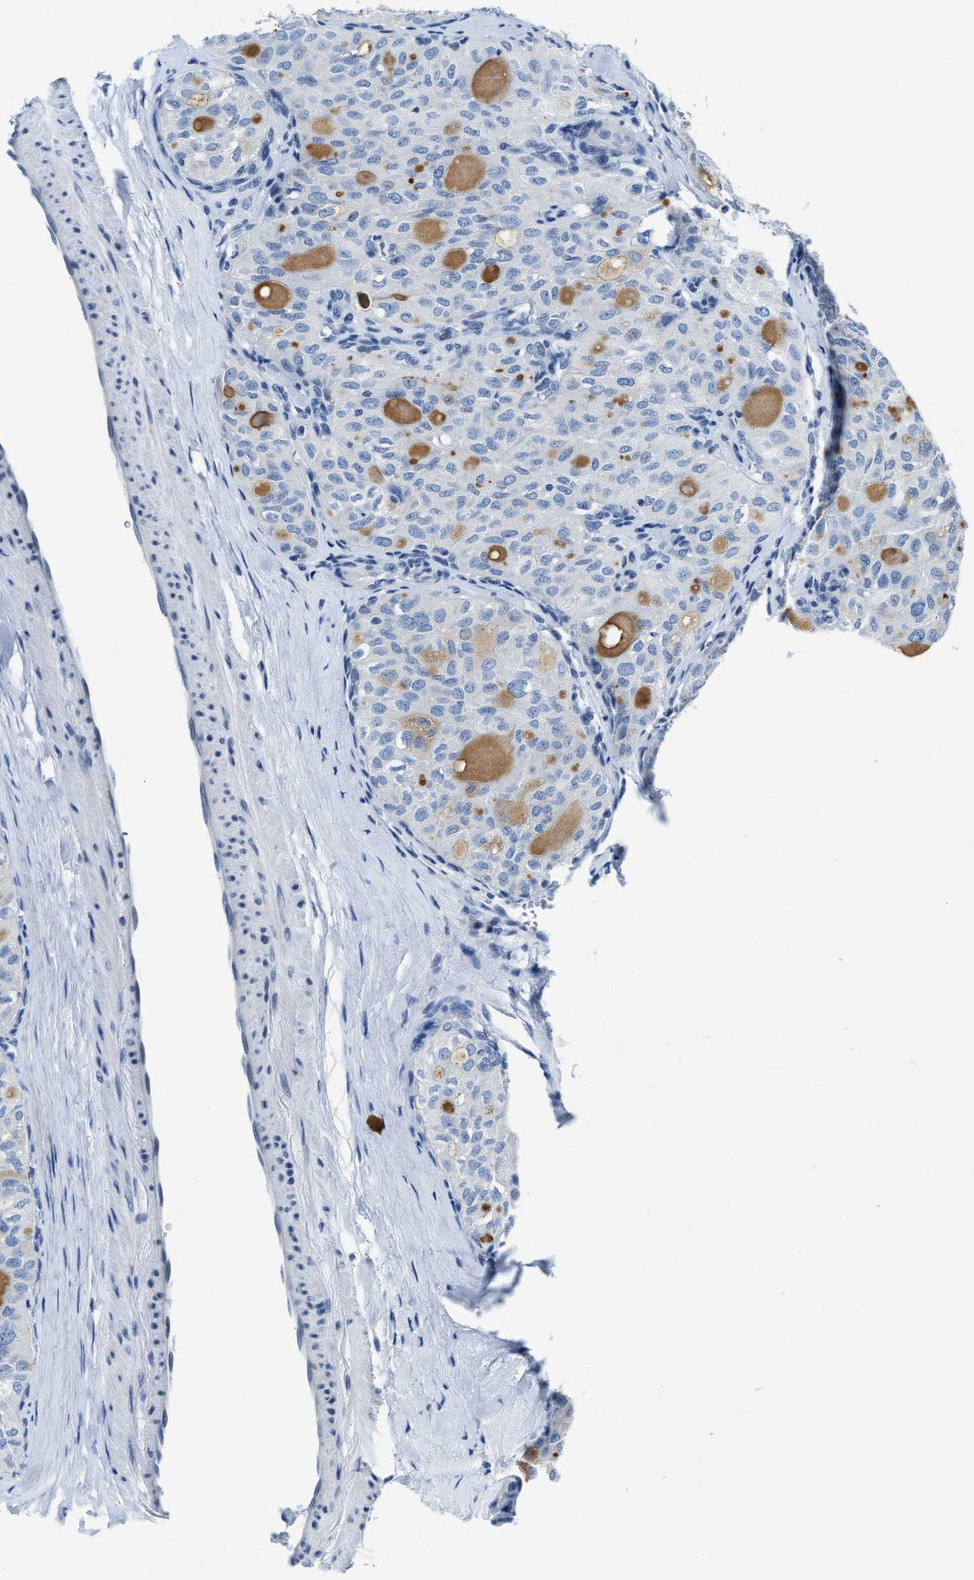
{"staining": {"intensity": "weak", "quantity": "<25%", "location": "nuclear"}, "tissue": "thyroid cancer", "cell_type": "Tumor cells", "image_type": "cancer", "snomed": [{"axis": "morphology", "description": "Follicular adenoma carcinoma, NOS"}, {"axis": "topography", "description": "Thyroid gland"}], "caption": "Immunohistochemistry (IHC) image of neoplastic tissue: thyroid cancer stained with DAB exhibits no significant protein staining in tumor cells. Brightfield microscopy of immunohistochemistry (IHC) stained with DAB (3,3'-diaminobenzidine) (brown) and hematoxylin (blue), captured at high magnification.", "gene": "ASZ1", "patient": {"sex": "male", "age": 75}}